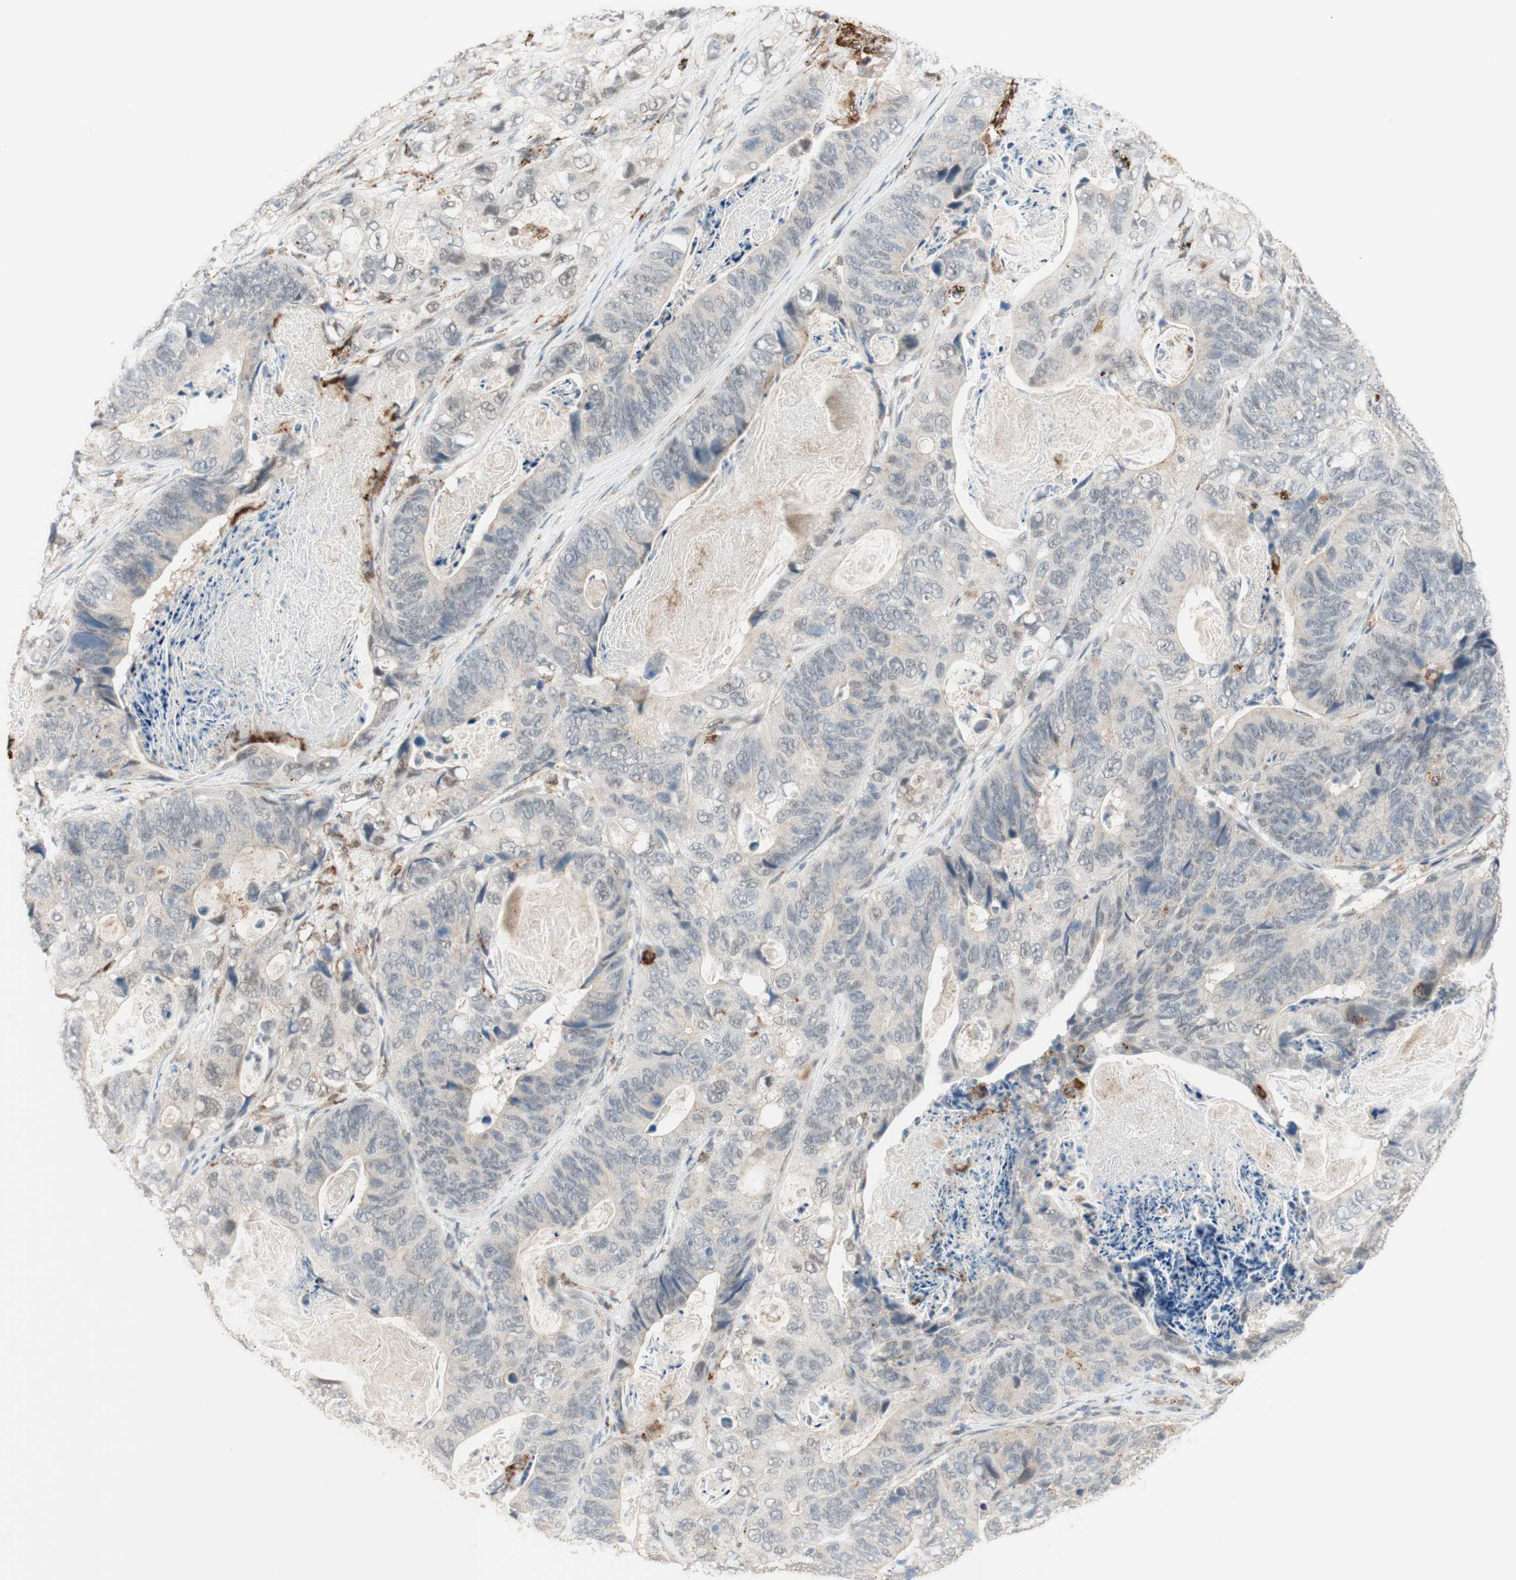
{"staining": {"intensity": "negative", "quantity": "none", "location": "none"}, "tissue": "stomach cancer", "cell_type": "Tumor cells", "image_type": "cancer", "snomed": [{"axis": "morphology", "description": "Adenocarcinoma, NOS"}, {"axis": "topography", "description": "Stomach"}], "caption": "An image of stomach cancer stained for a protein demonstrates no brown staining in tumor cells.", "gene": "GAPT", "patient": {"sex": "female", "age": 89}}